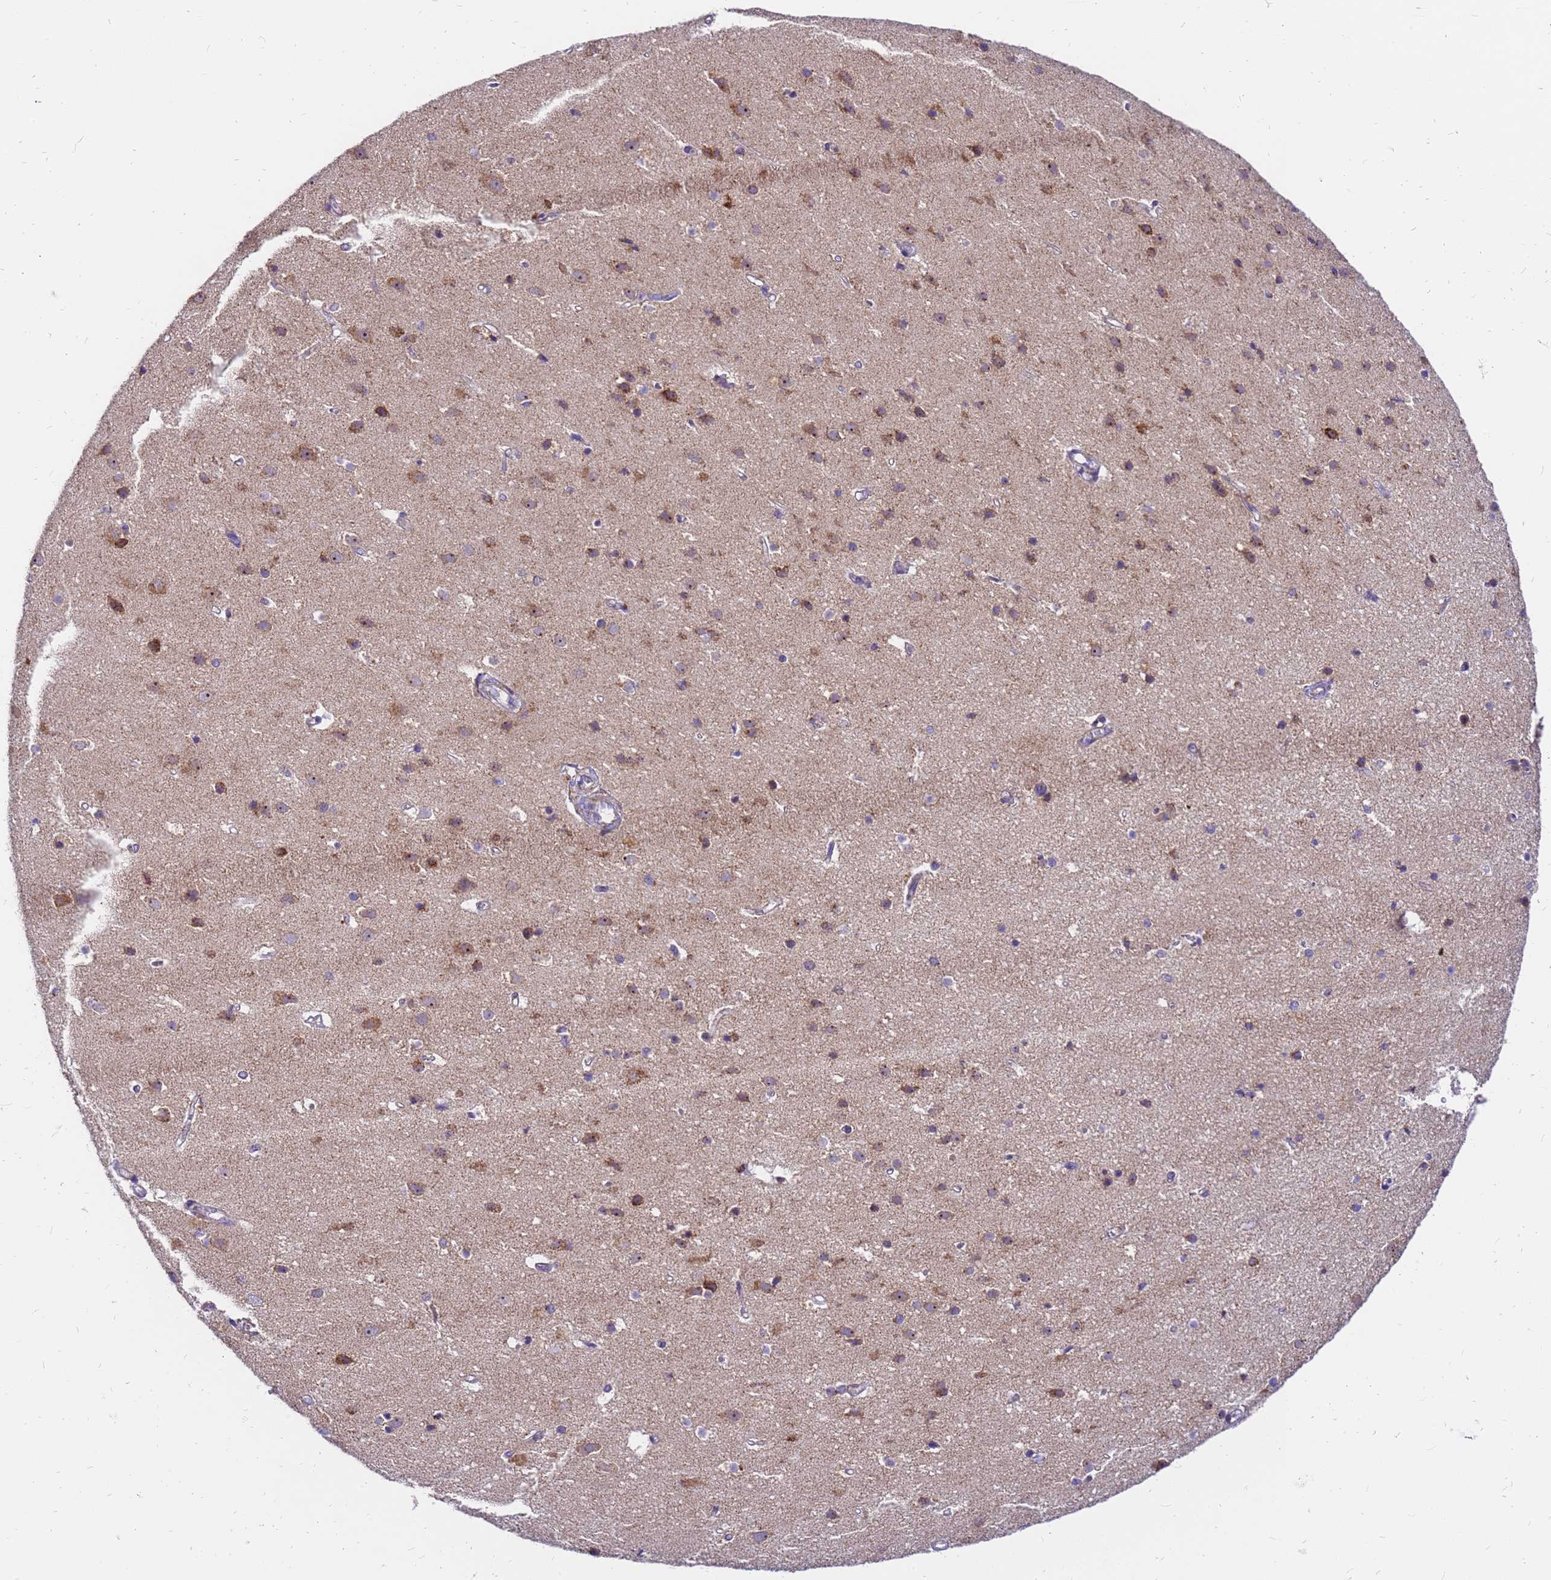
{"staining": {"intensity": "weak", "quantity": "25%-75%", "location": "cytoplasmic/membranous"}, "tissue": "cerebral cortex", "cell_type": "Endothelial cells", "image_type": "normal", "snomed": [{"axis": "morphology", "description": "Normal tissue, NOS"}, {"axis": "topography", "description": "Cerebral cortex"}], "caption": "IHC staining of normal cerebral cortex, which shows low levels of weak cytoplasmic/membranous staining in about 25%-75% of endothelial cells indicating weak cytoplasmic/membranous protein expression. The staining was performed using DAB (brown) for protein detection and nuclei were counterstained in hematoxylin (blue).", "gene": "MRPS26", "patient": {"sex": "male", "age": 54}}